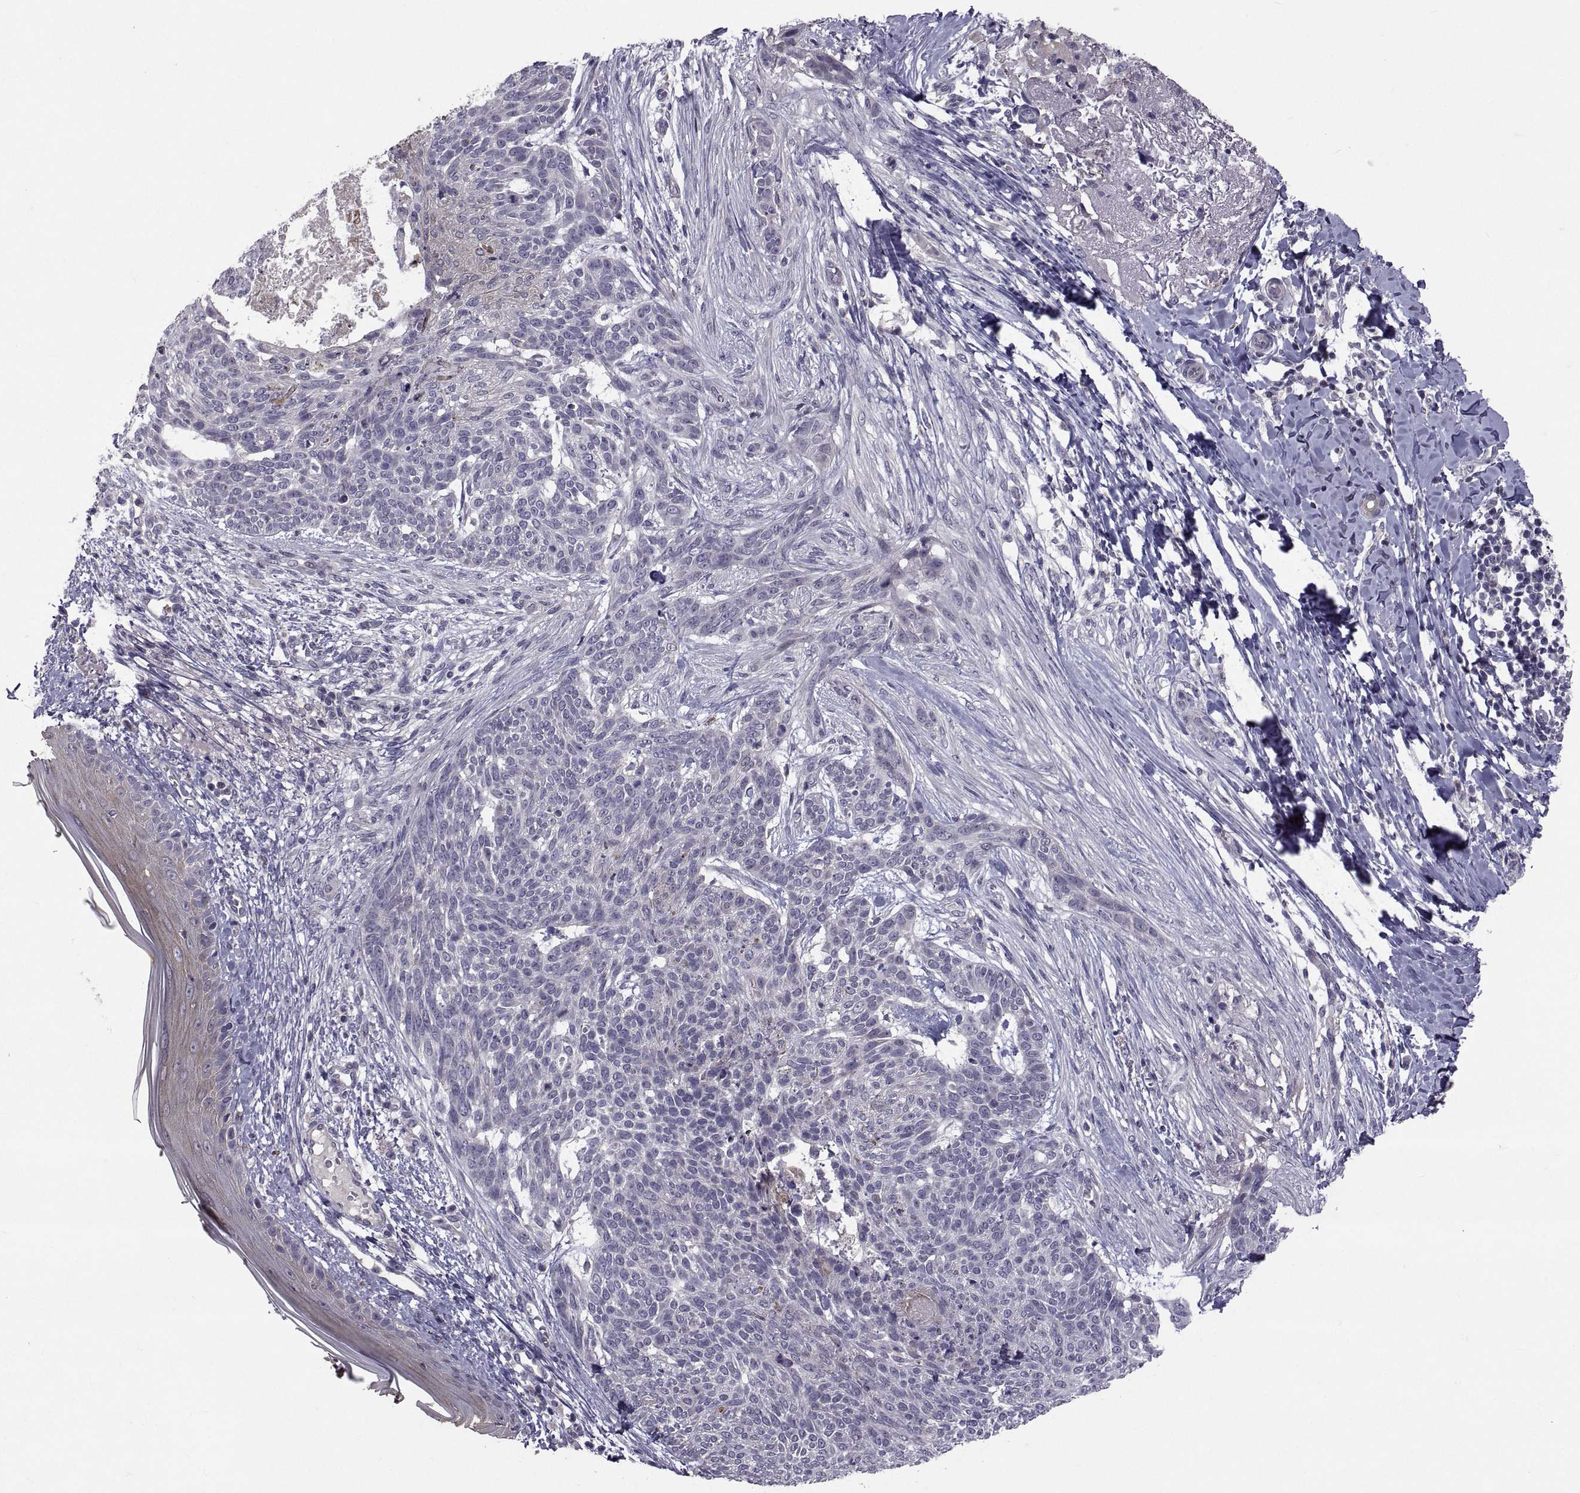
{"staining": {"intensity": "negative", "quantity": "none", "location": "none"}, "tissue": "skin cancer", "cell_type": "Tumor cells", "image_type": "cancer", "snomed": [{"axis": "morphology", "description": "Normal tissue, NOS"}, {"axis": "morphology", "description": "Basal cell carcinoma"}, {"axis": "topography", "description": "Skin"}], "caption": "IHC micrograph of neoplastic tissue: skin basal cell carcinoma stained with DAB shows no significant protein staining in tumor cells.", "gene": "NPTX2", "patient": {"sex": "male", "age": 84}}